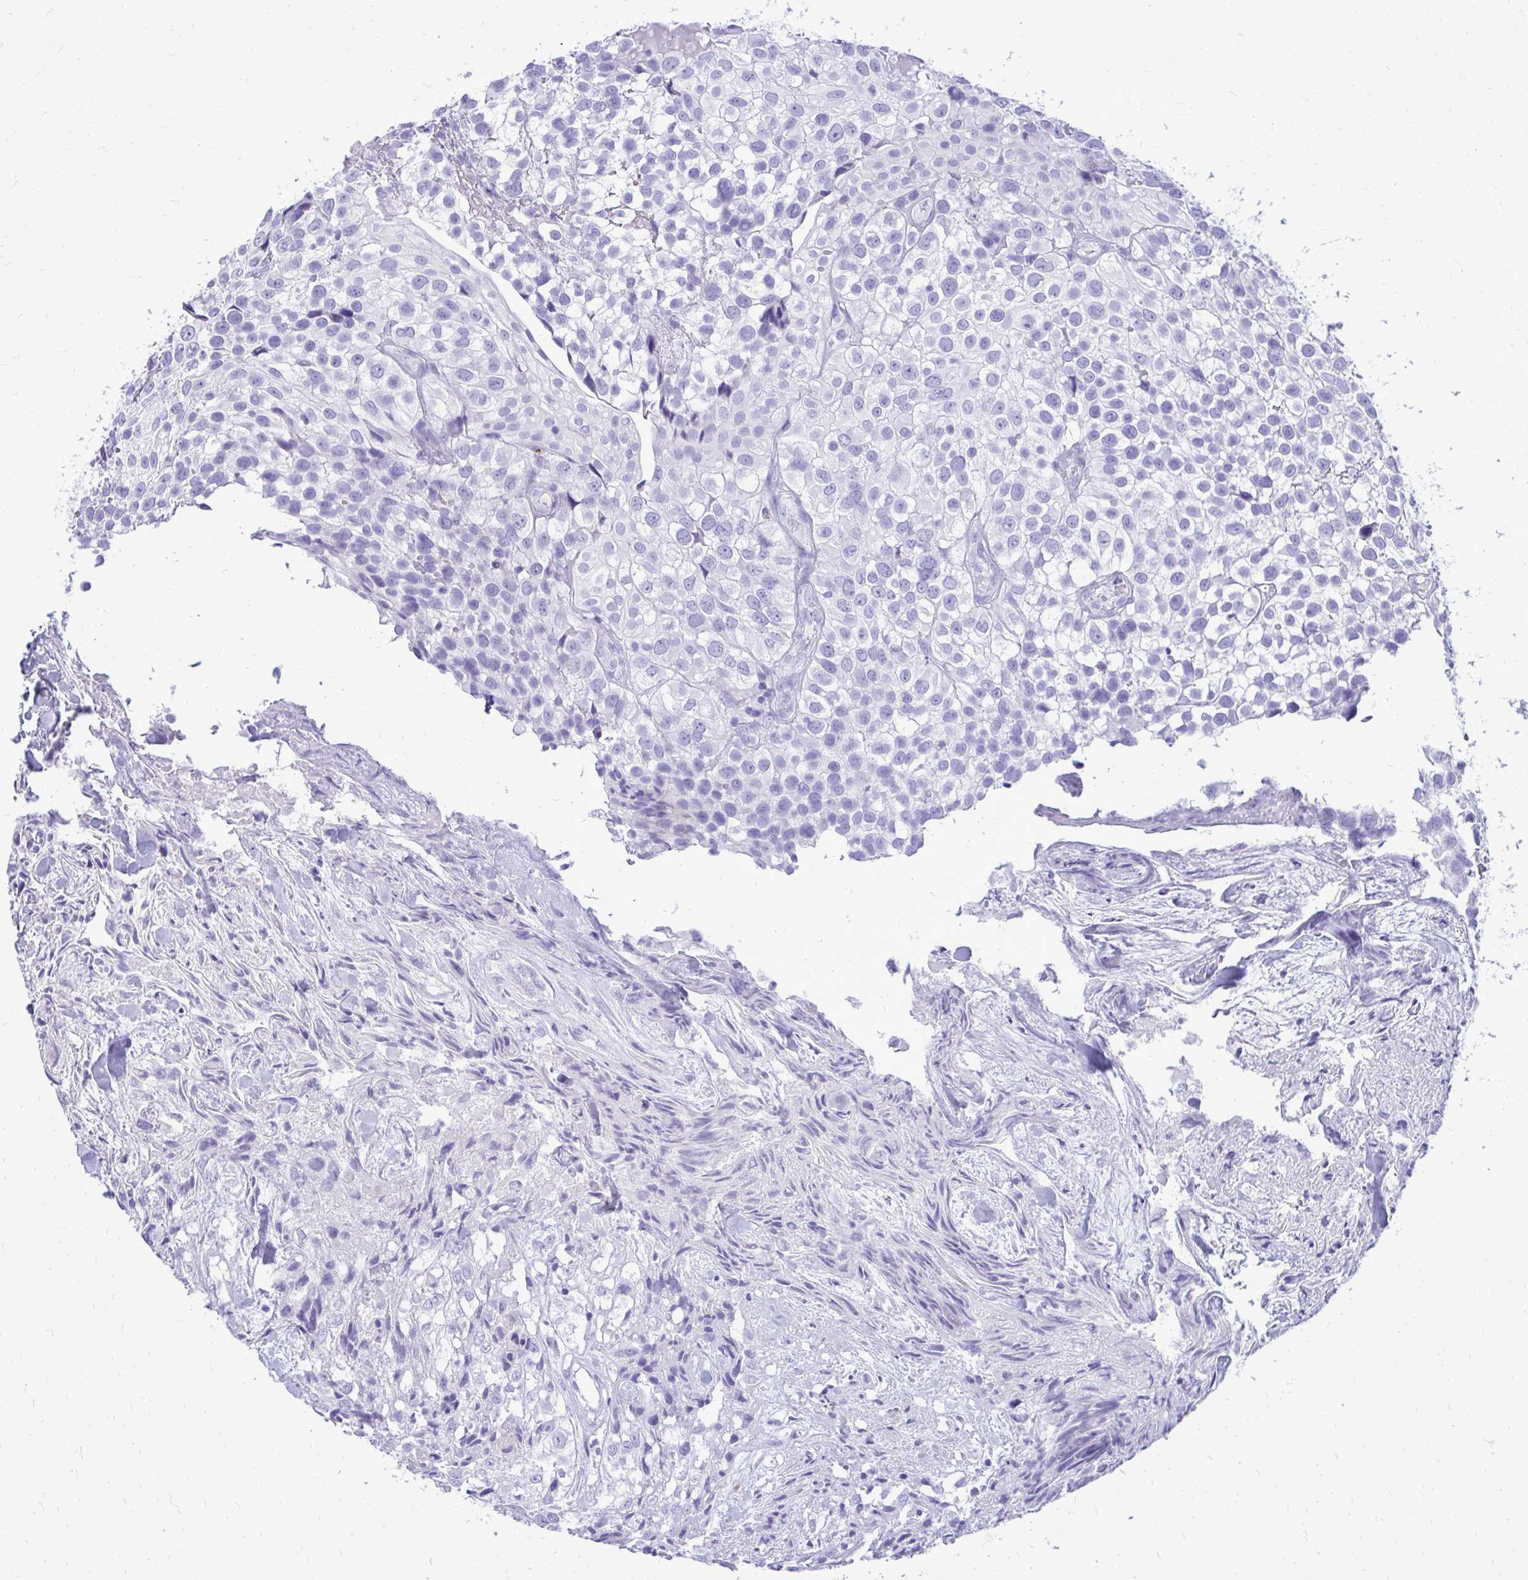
{"staining": {"intensity": "negative", "quantity": "none", "location": "none"}, "tissue": "urothelial cancer", "cell_type": "Tumor cells", "image_type": "cancer", "snomed": [{"axis": "morphology", "description": "Urothelial carcinoma, High grade"}, {"axis": "topography", "description": "Urinary bladder"}], "caption": "Human urothelial cancer stained for a protein using IHC exhibits no expression in tumor cells.", "gene": "ANKDD1B", "patient": {"sex": "male", "age": 56}}